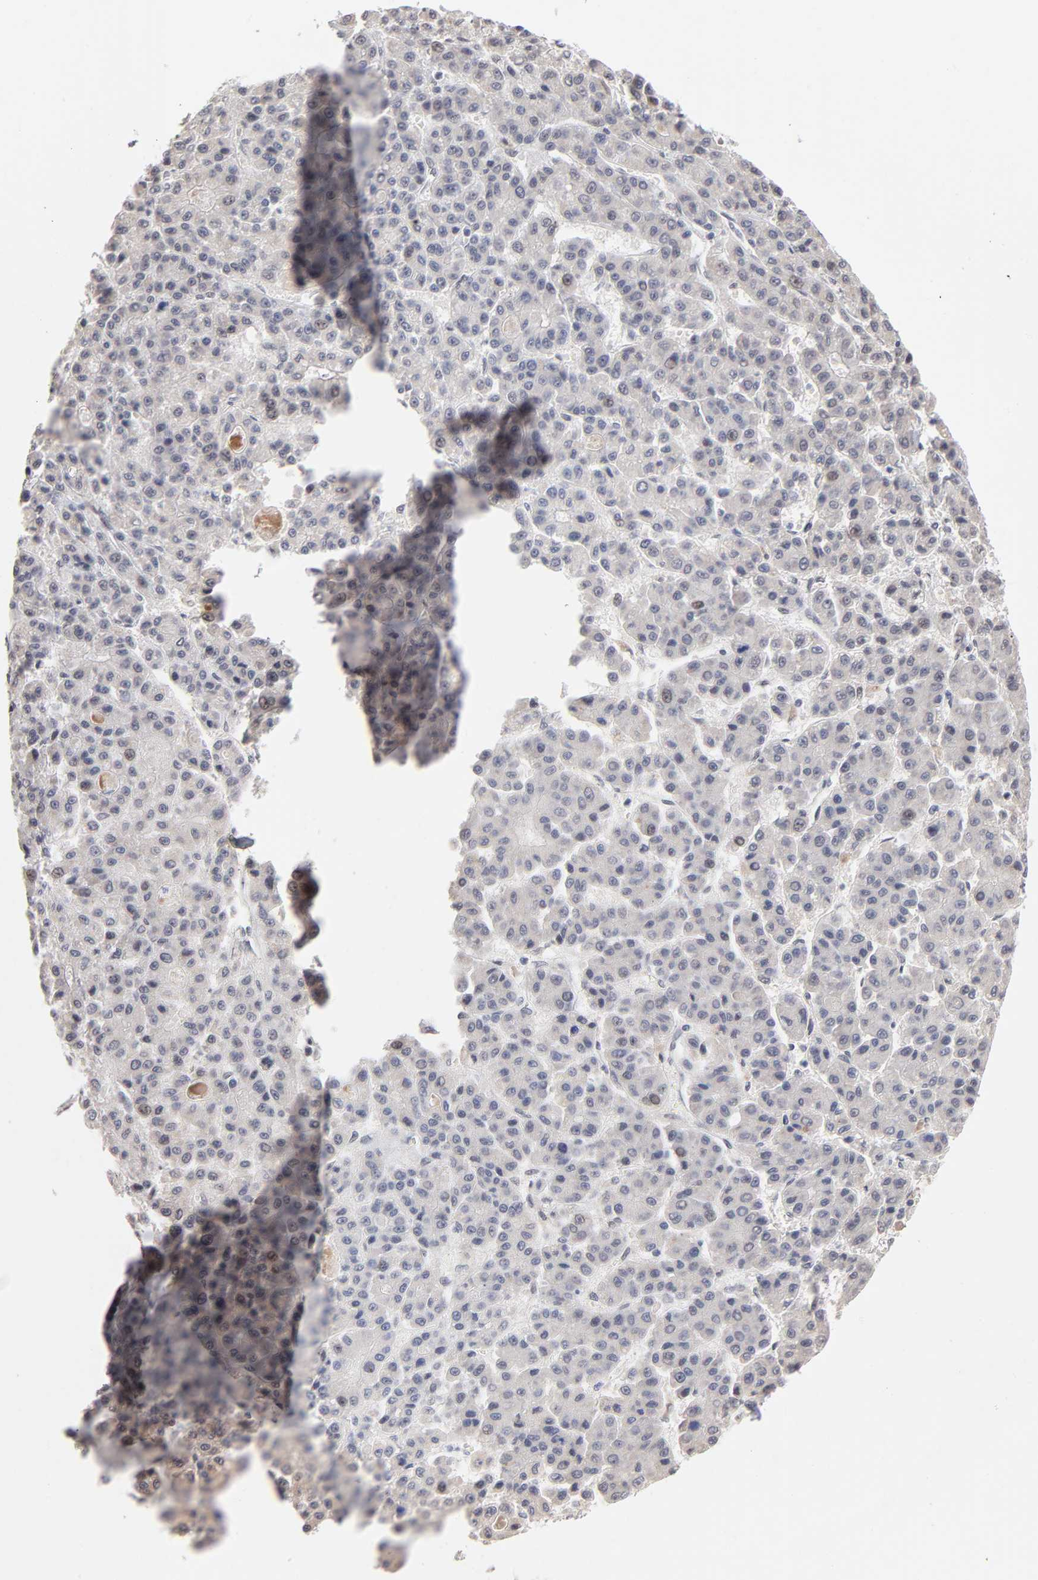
{"staining": {"intensity": "negative", "quantity": "none", "location": "none"}, "tissue": "liver cancer", "cell_type": "Tumor cells", "image_type": "cancer", "snomed": [{"axis": "morphology", "description": "Carcinoma, Hepatocellular, NOS"}, {"axis": "topography", "description": "Liver"}], "caption": "Immunohistochemistry histopathology image of neoplastic tissue: human hepatocellular carcinoma (liver) stained with DAB (3,3'-diaminobenzidine) reveals no significant protein expression in tumor cells.", "gene": "MBIP", "patient": {"sex": "male", "age": 70}}